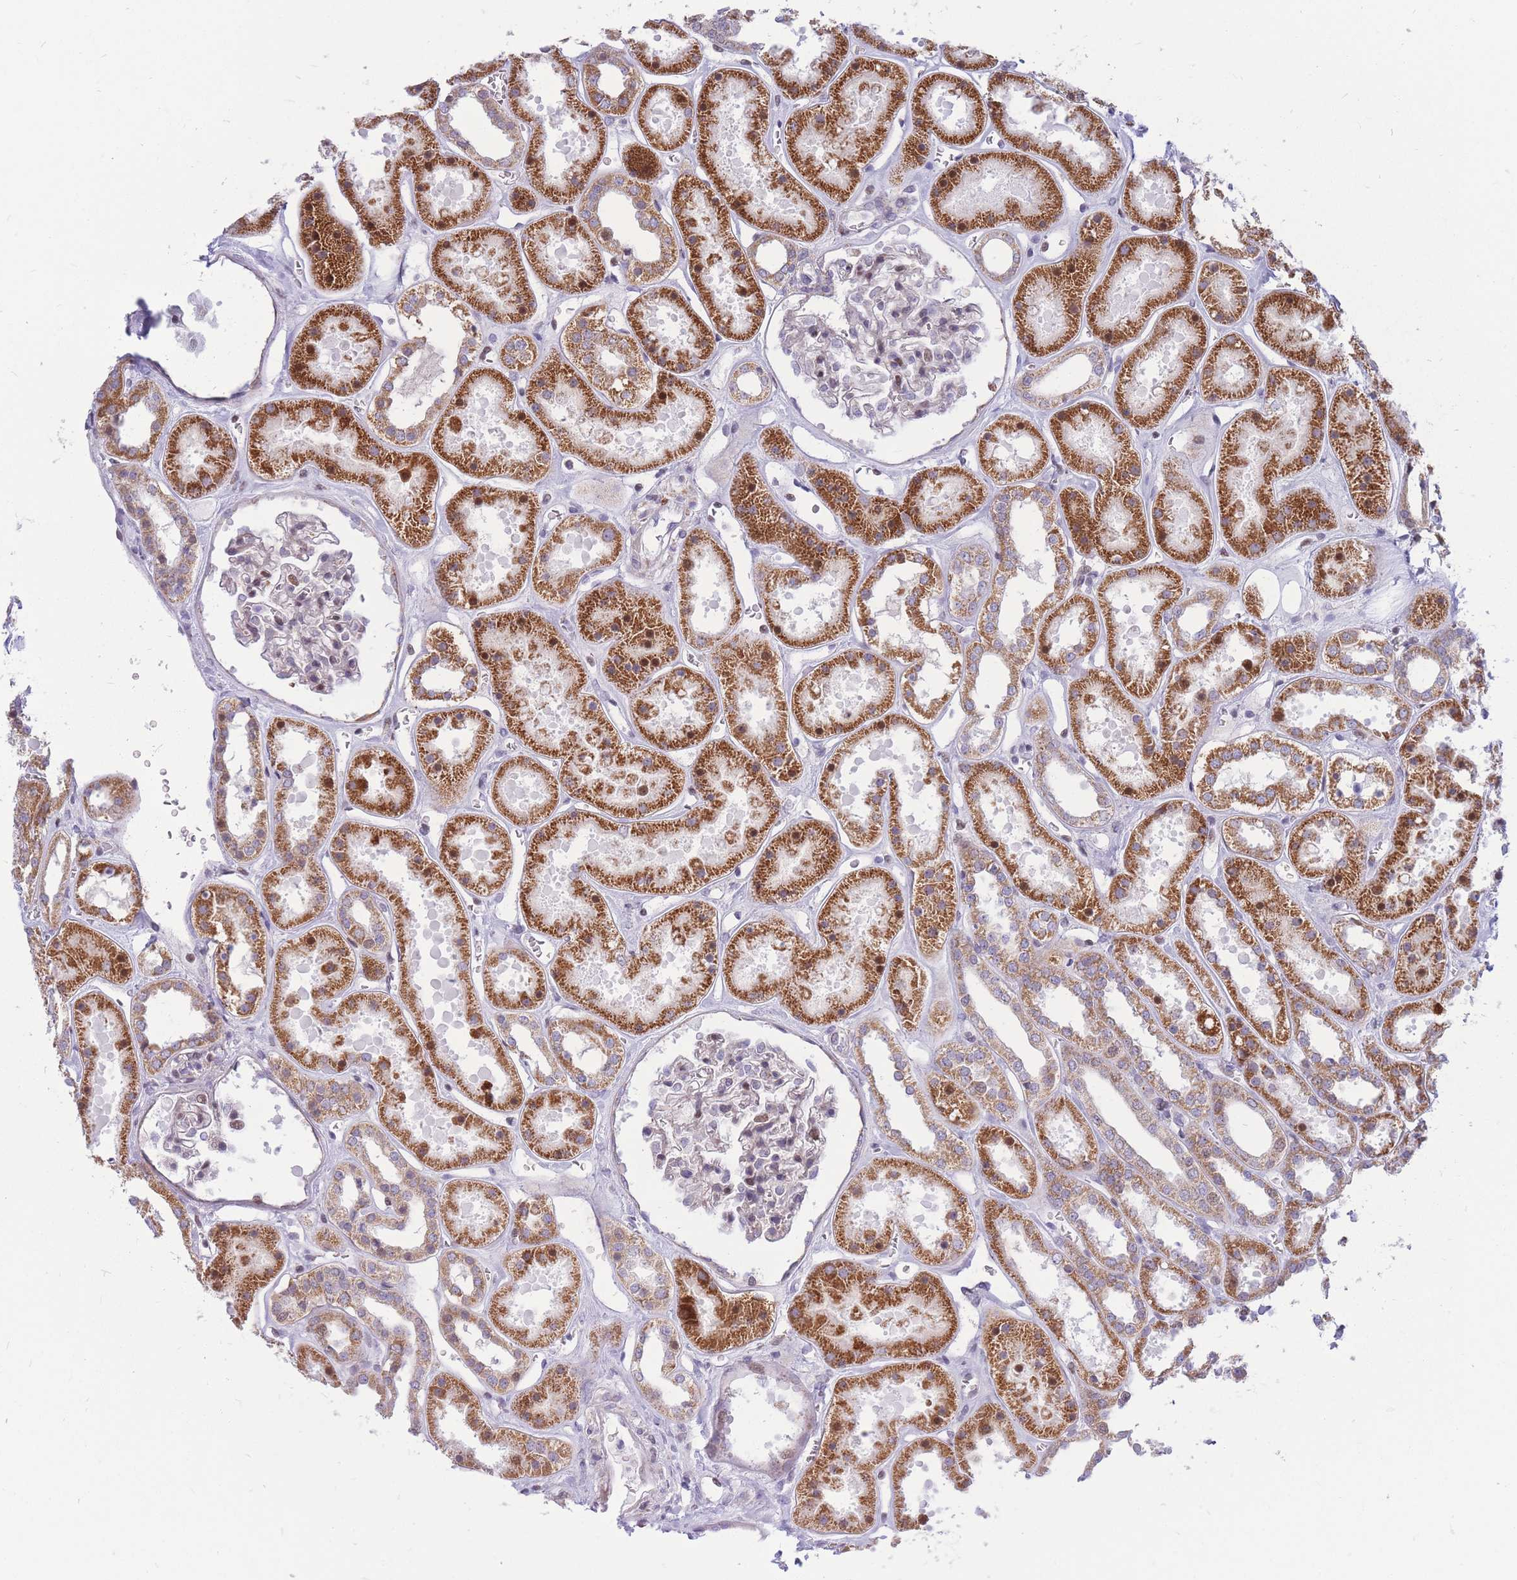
{"staining": {"intensity": "moderate", "quantity": "<25%", "location": "nuclear"}, "tissue": "kidney", "cell_type": "Cells in glomeruli", "image_type": "normal", "snomed": [{"axis": "morphology", "description": "Normal tissue, NOS"}, {"axis": "topography", "description": "Kidney"}], "caption": "Kidney stained with DAB IHC exhibits low levels of moderate nuclear positivity in about <25% of cells in glomeruli.", "gene": "HSPE1", "patient": {"sex": "female", "age": 41}}